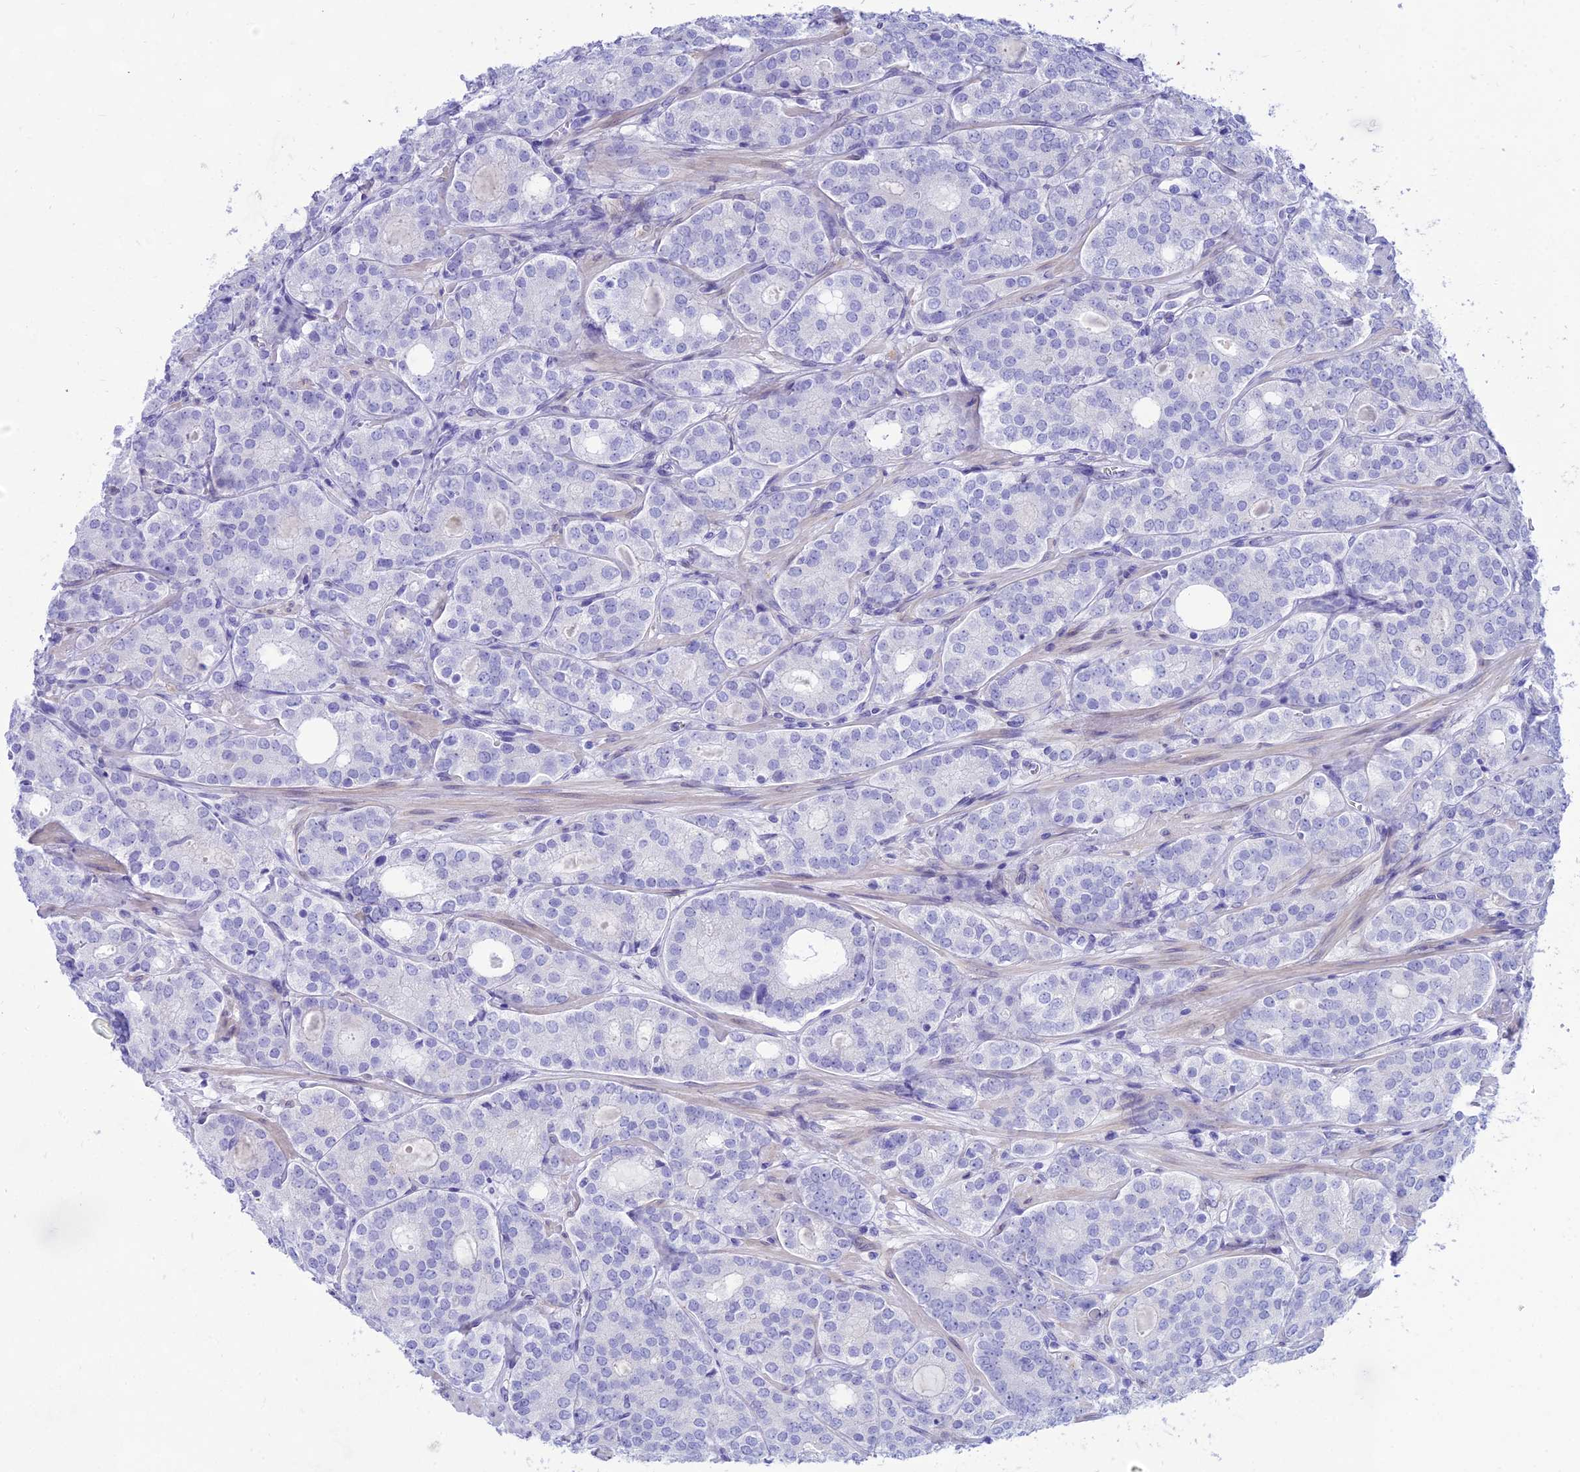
{"staining": {"intensity": "negative", "quantity": "none", "location": "none"}, "tissue": "prostate cancer", "cell_type": "Tumor cells", "image_type": "cancer", "snomed": [{"axis": "morphology", "description": "Adenocarcinoma, High grade"}, {"axis": "topography", "description": "Prostate"}], "caption": "The histopathology image exhibits no staining of tumor cells in adenocarcinoma (high-grade) (prostate).", "gene": "TAC3", "patient": {"sex": "male", "age": 64}}